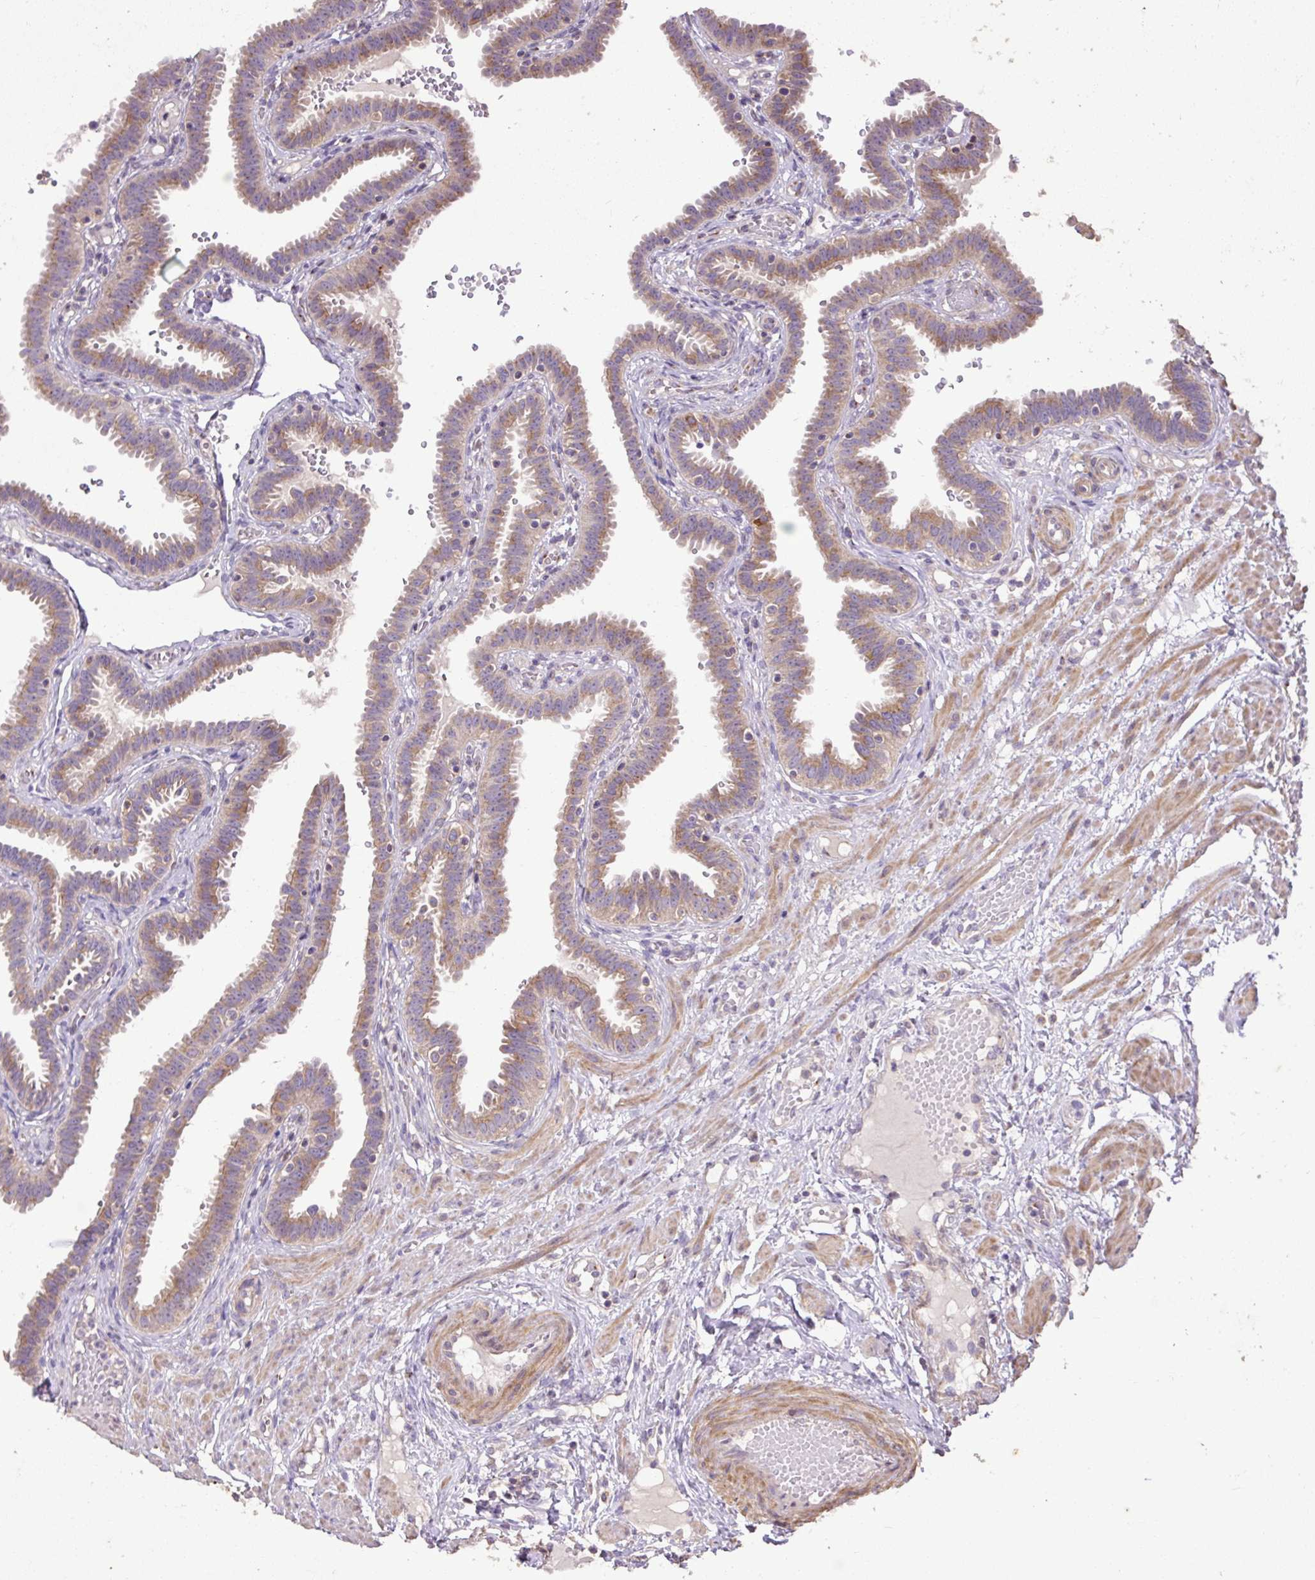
{"staining": {"intensity": "moderate", "quantity": "25%-75%", "location": "cytoplasmic/membranous"}, "tissue": "fallopian tube", "cell_type": "Glandular cells", "image_type": "normal", "snomed": [{"axis": "morphology", "description": "Normal tissue, NOS"}, {"axis": "topography", "description": "Fallopian tube"}], "caption": "Approximately 25%-75% of glandular cells in unremarkable human fallopian tube demonstrate moderate cytoplasmic/membranous protein staining as visualized by brown immunohistochemical staining.", "gene": "ABR", "patient": {"sex": "female", "age": 37}}